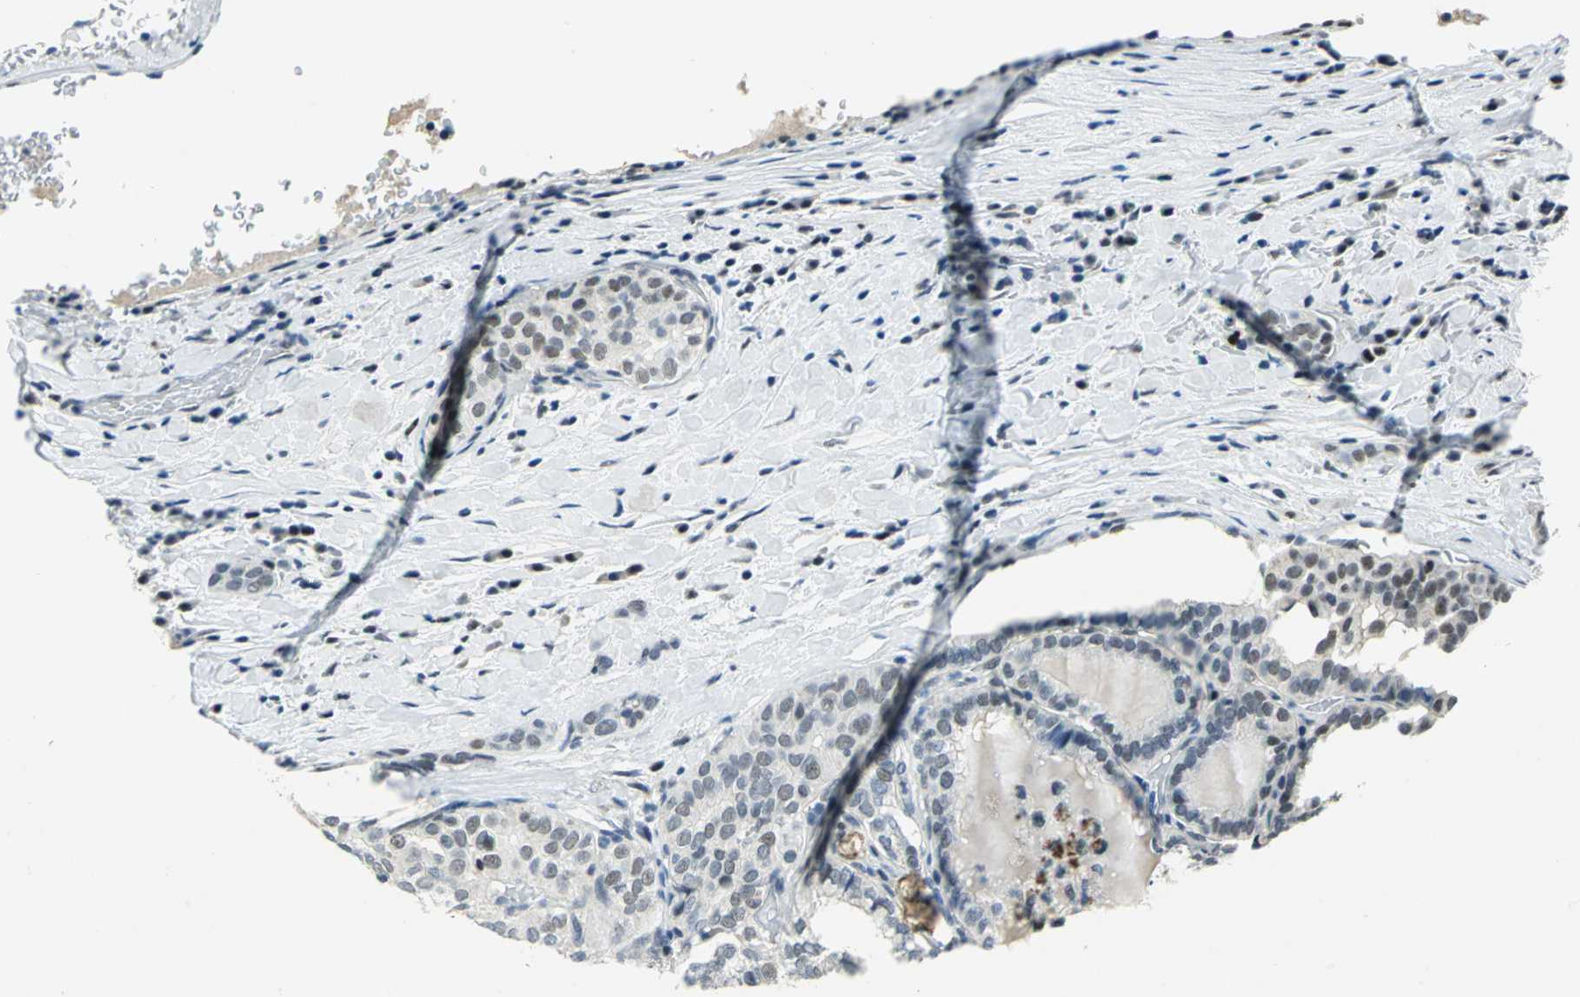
{"staining": {"intensity": "negative", "quantity": "none", "location": "none"}, "tissue": "thyroid cancer", "cell_type": "Tumor cells", "image_type": "cancer", "snomed": [{"axis": "morphology", "description": "Papillary adenocarcinoma, NOS"}, {"axis": "topography", "description": "Thyroid gland"}], "caption": "DAB immunohistochemical staining of thyroid cancer displays no significant positivity in tumor cells.", "gene": "RAD17", "patient": {"sex": "female", "age": 30}}